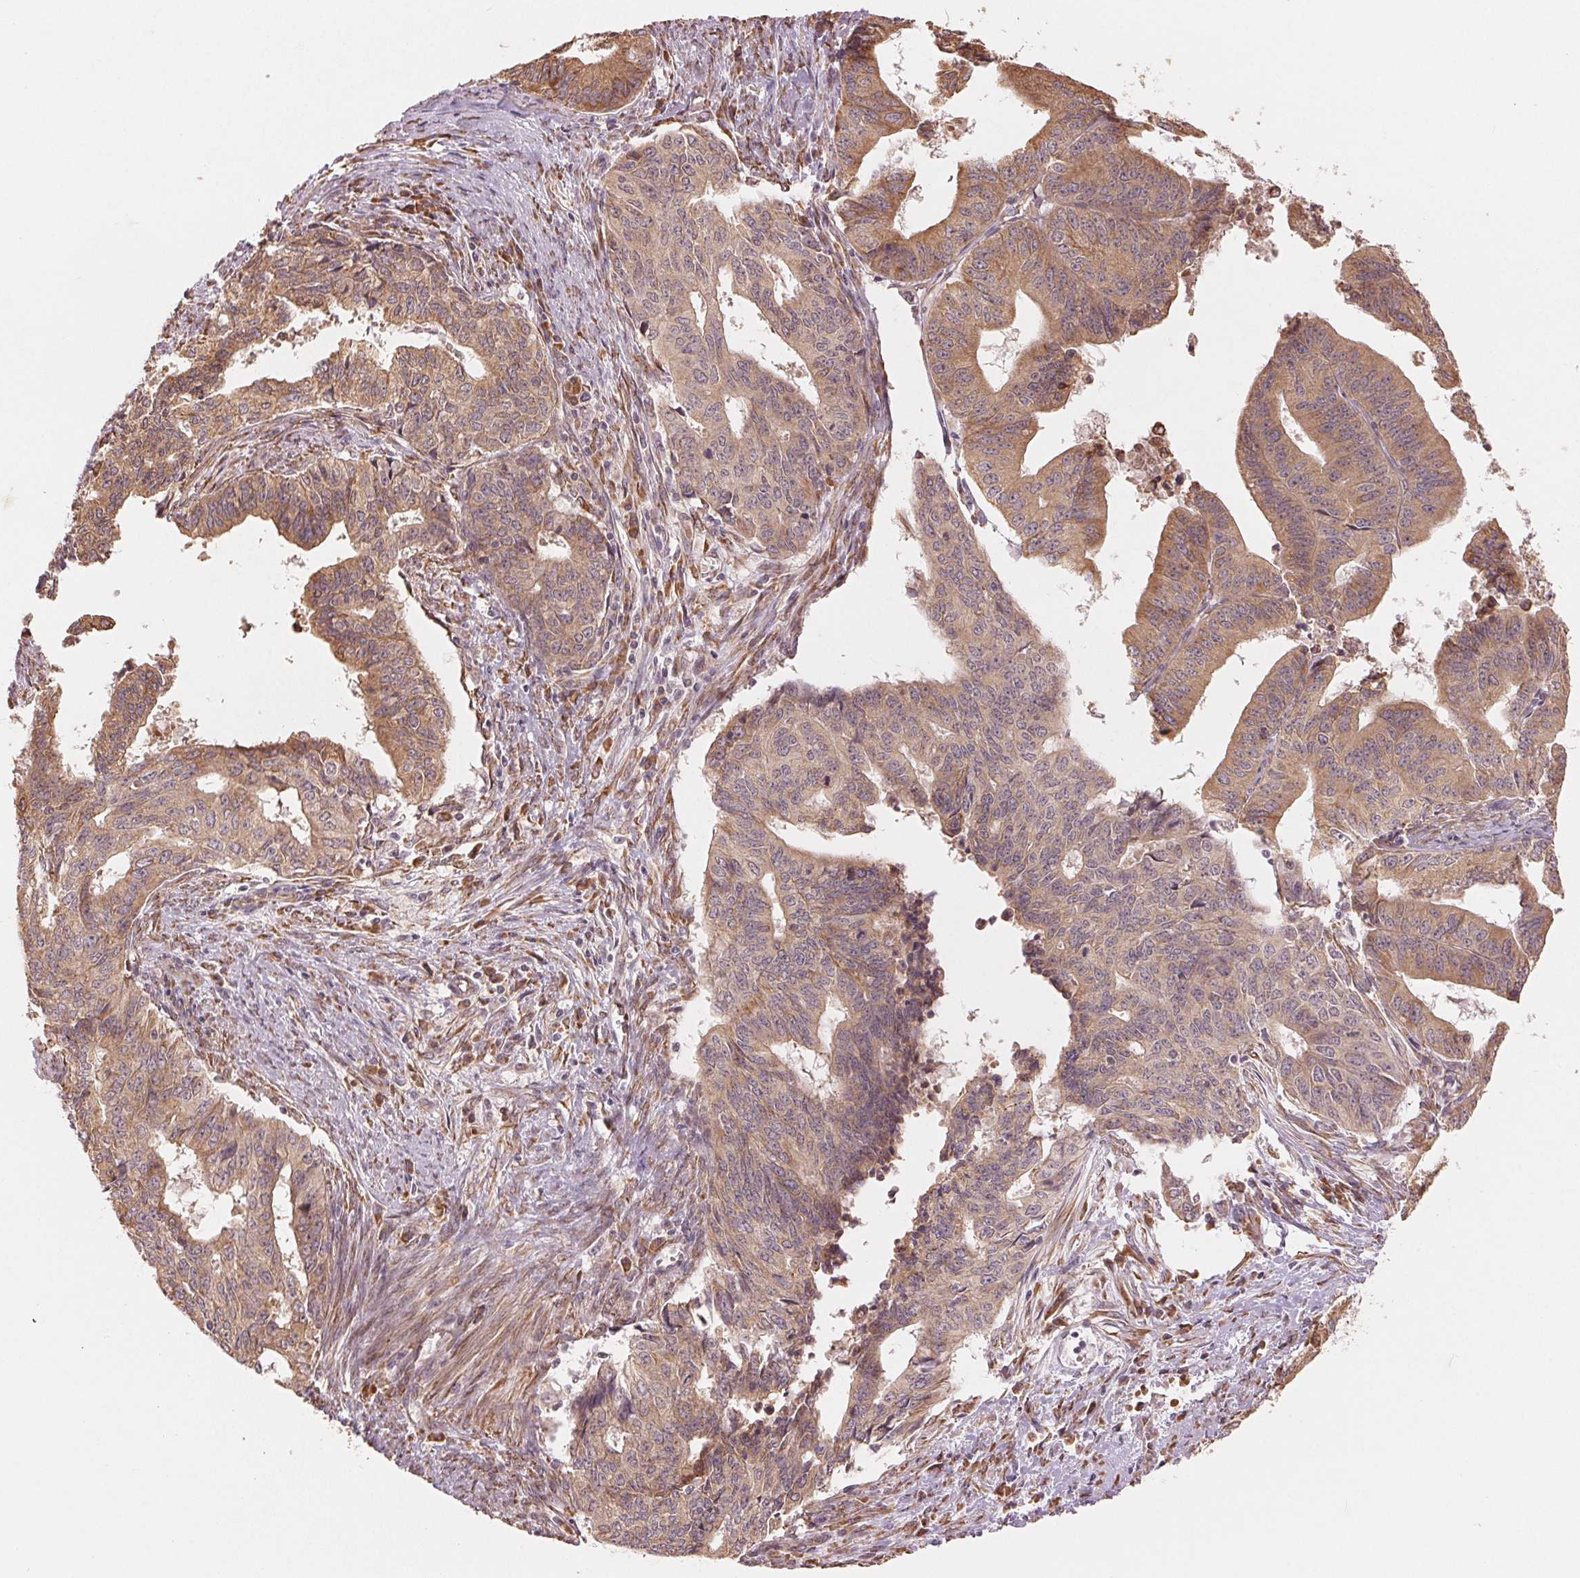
{"staining": {"intensity": "moderate", "quantity": ">75%", "location": "cytoplasmic/membranous"}, "tissue": "endometrial cancer", "cell_type": "Tumor cells", "image_type": "cancer", "snomed": [{"axis": "morphology", "description": "Adenocarcinoma, NOS"}, {"axis": "topography", "description": "Endometrium"}], "caption": "A high-resolution image shows immunohistochemistry staining of endometrial adenocarcinoma, which shows moderate cytoplasmic/membranous expression in approximately >75% of tumor cells. The protein of interest is shown in brown color, while the nuclei are stained blue.", "gene": "SLC20A1", "patient": {"sex": "female", "age": 65}}